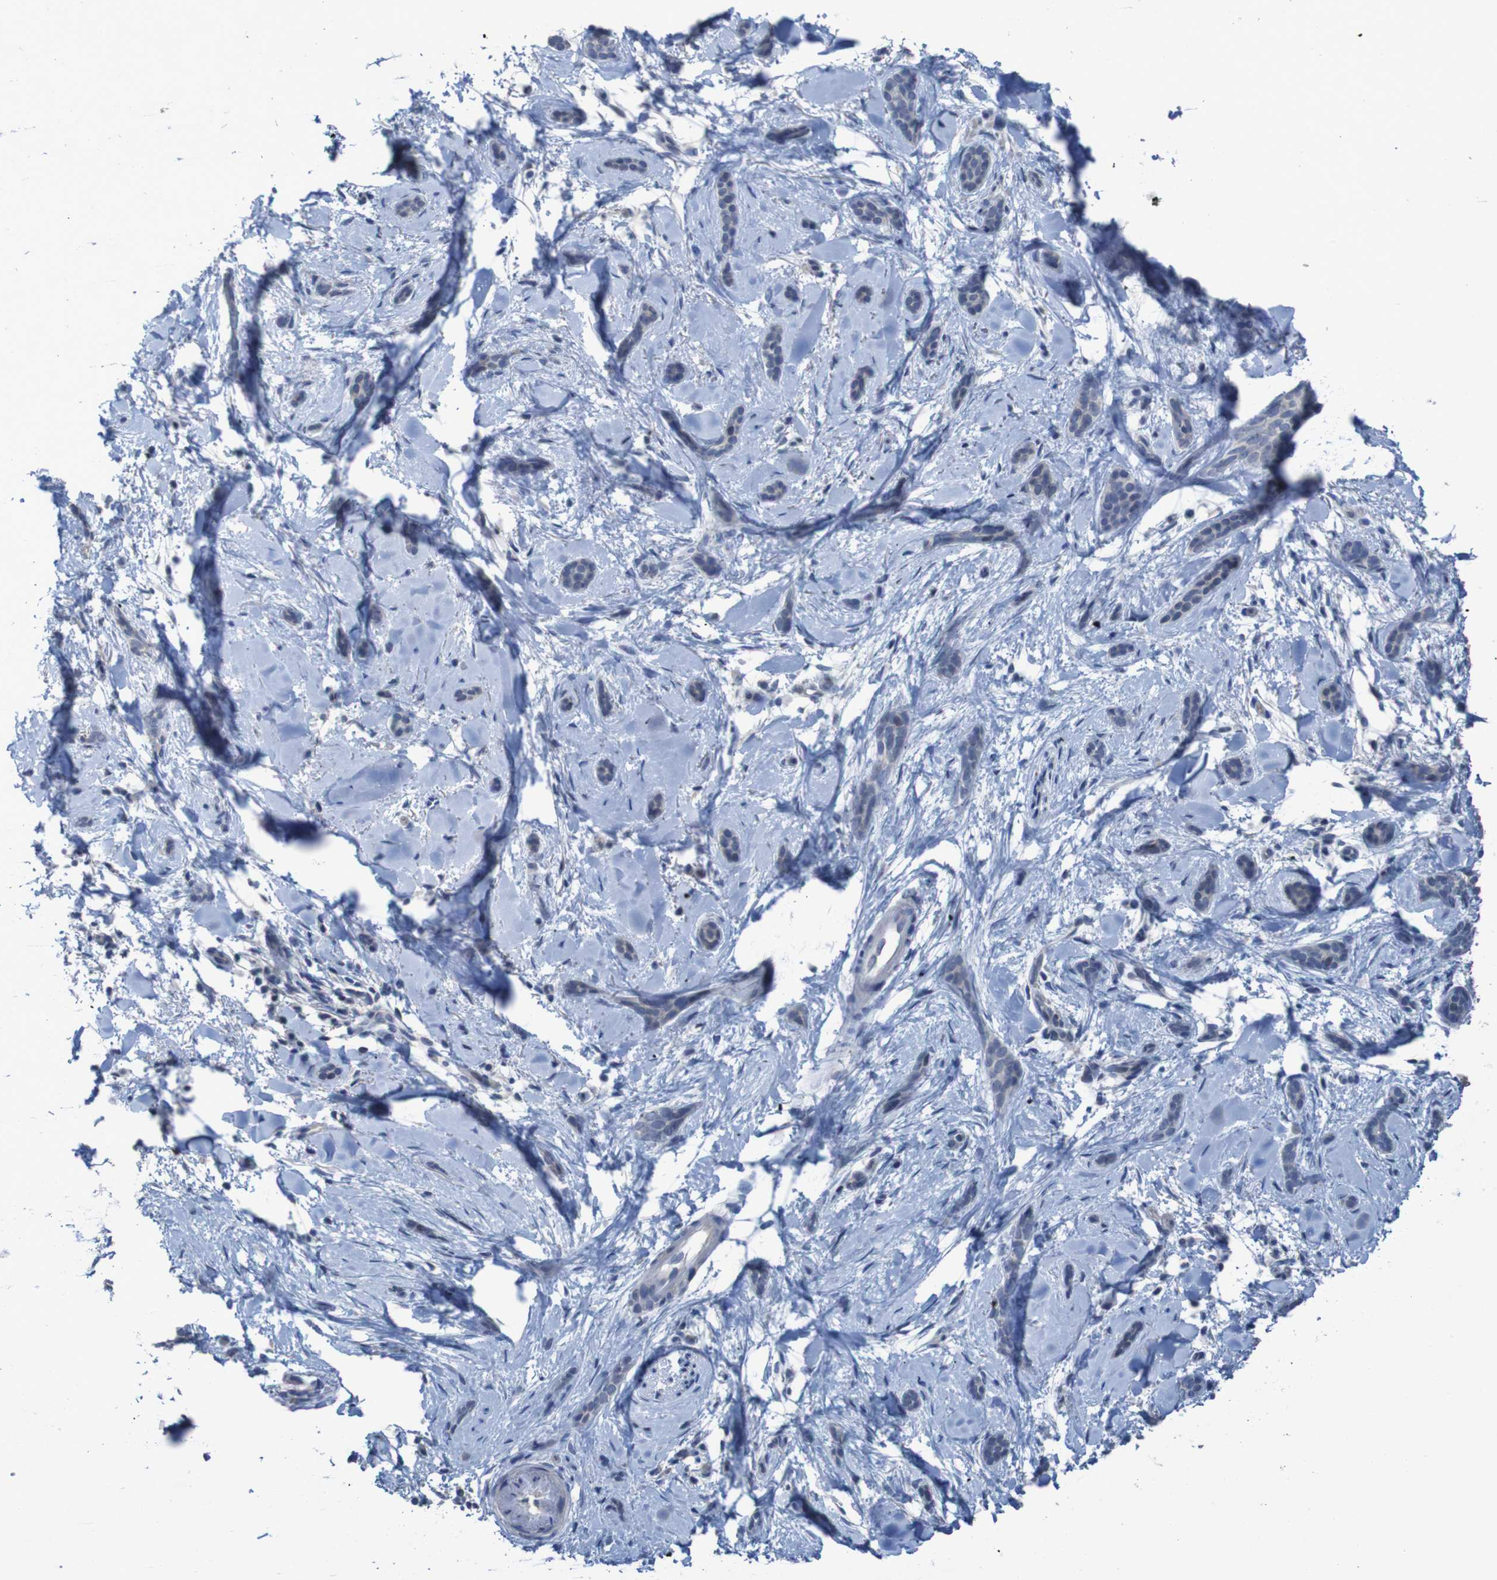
{"staining": {"intensity": "negative", "quantity": "none", "location": "none"}, "tissue": "skin cancer", "cell_type": "Tumor cells", "image_type": "cancer", "snomed": [{"axis": "morphology", "description": "Basal cell carcinoma"}, {"axis": "morphology", "description": "Adnexal tumor, benign"}, {"axis": "topography", "description": "Skin"}], "caption": "Tumor cells are negative for brown protein staining in skin cancer (benign adnexal tumor).", "gene": "CLDN18", "patient": {"sex": "female", "age": 42}}